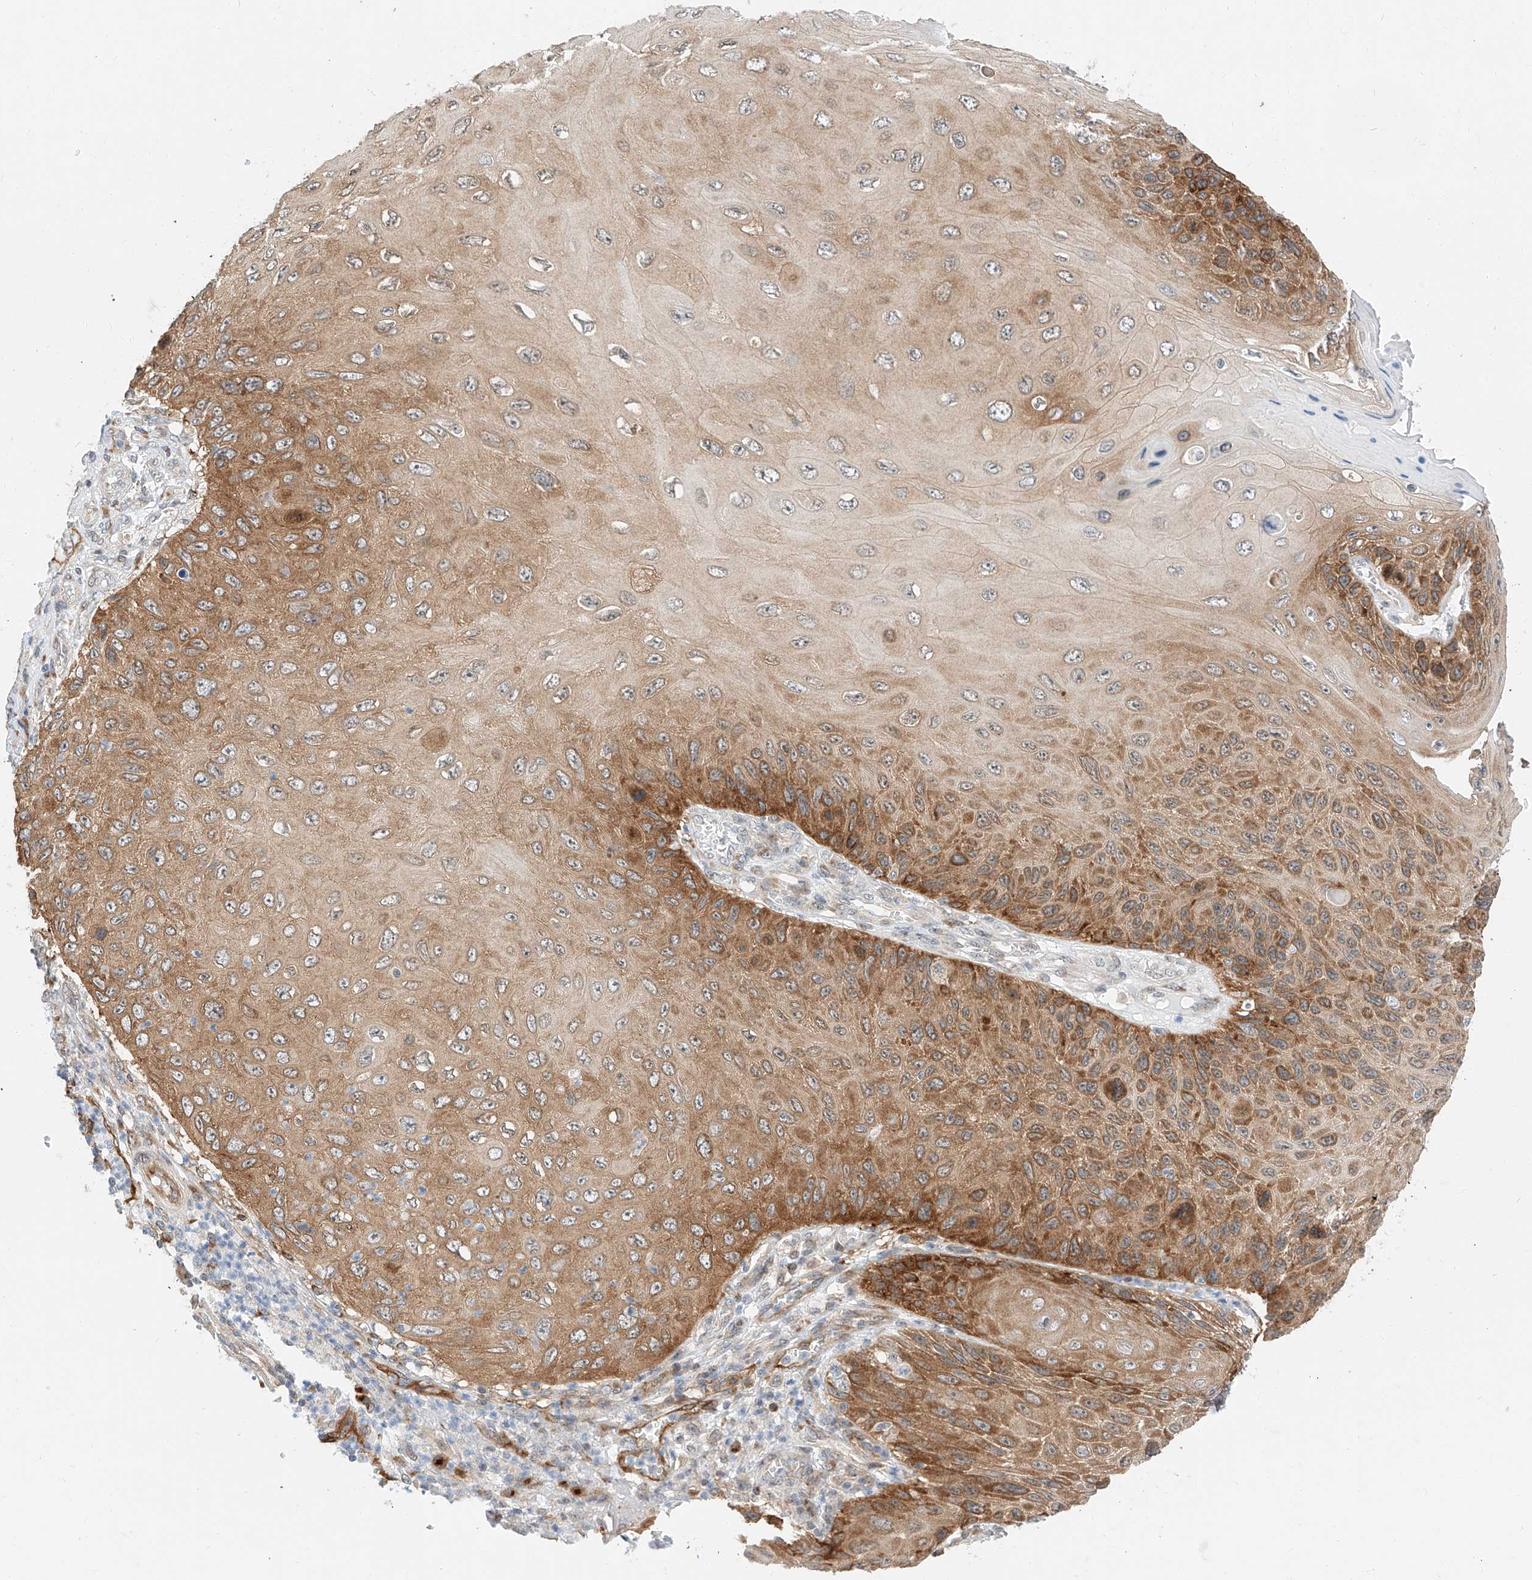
{"staining": {"intensity": "moderate", "quantity": ">75%", "location": "cytoplasmic/membranous"}, "tissue": "skin cancer", "cell_type": "Tumor cells", "image_type": "cancer", "snomed": [{"axis": "morphology", "description": "Squamous cell carcinoma, NOS"}, {"axis": "topography", "description": "Skin"}], "caption": "Protein expression by IHC demonstrates moderate cytoplasmic/membranous positivity in about >75% of tumor cells in skin cancer. (DAB = brown stain, brightfield microscopy at high magnification).", "gene": "CARMIL1", "patient": {"sex": "female", "age": 88}}